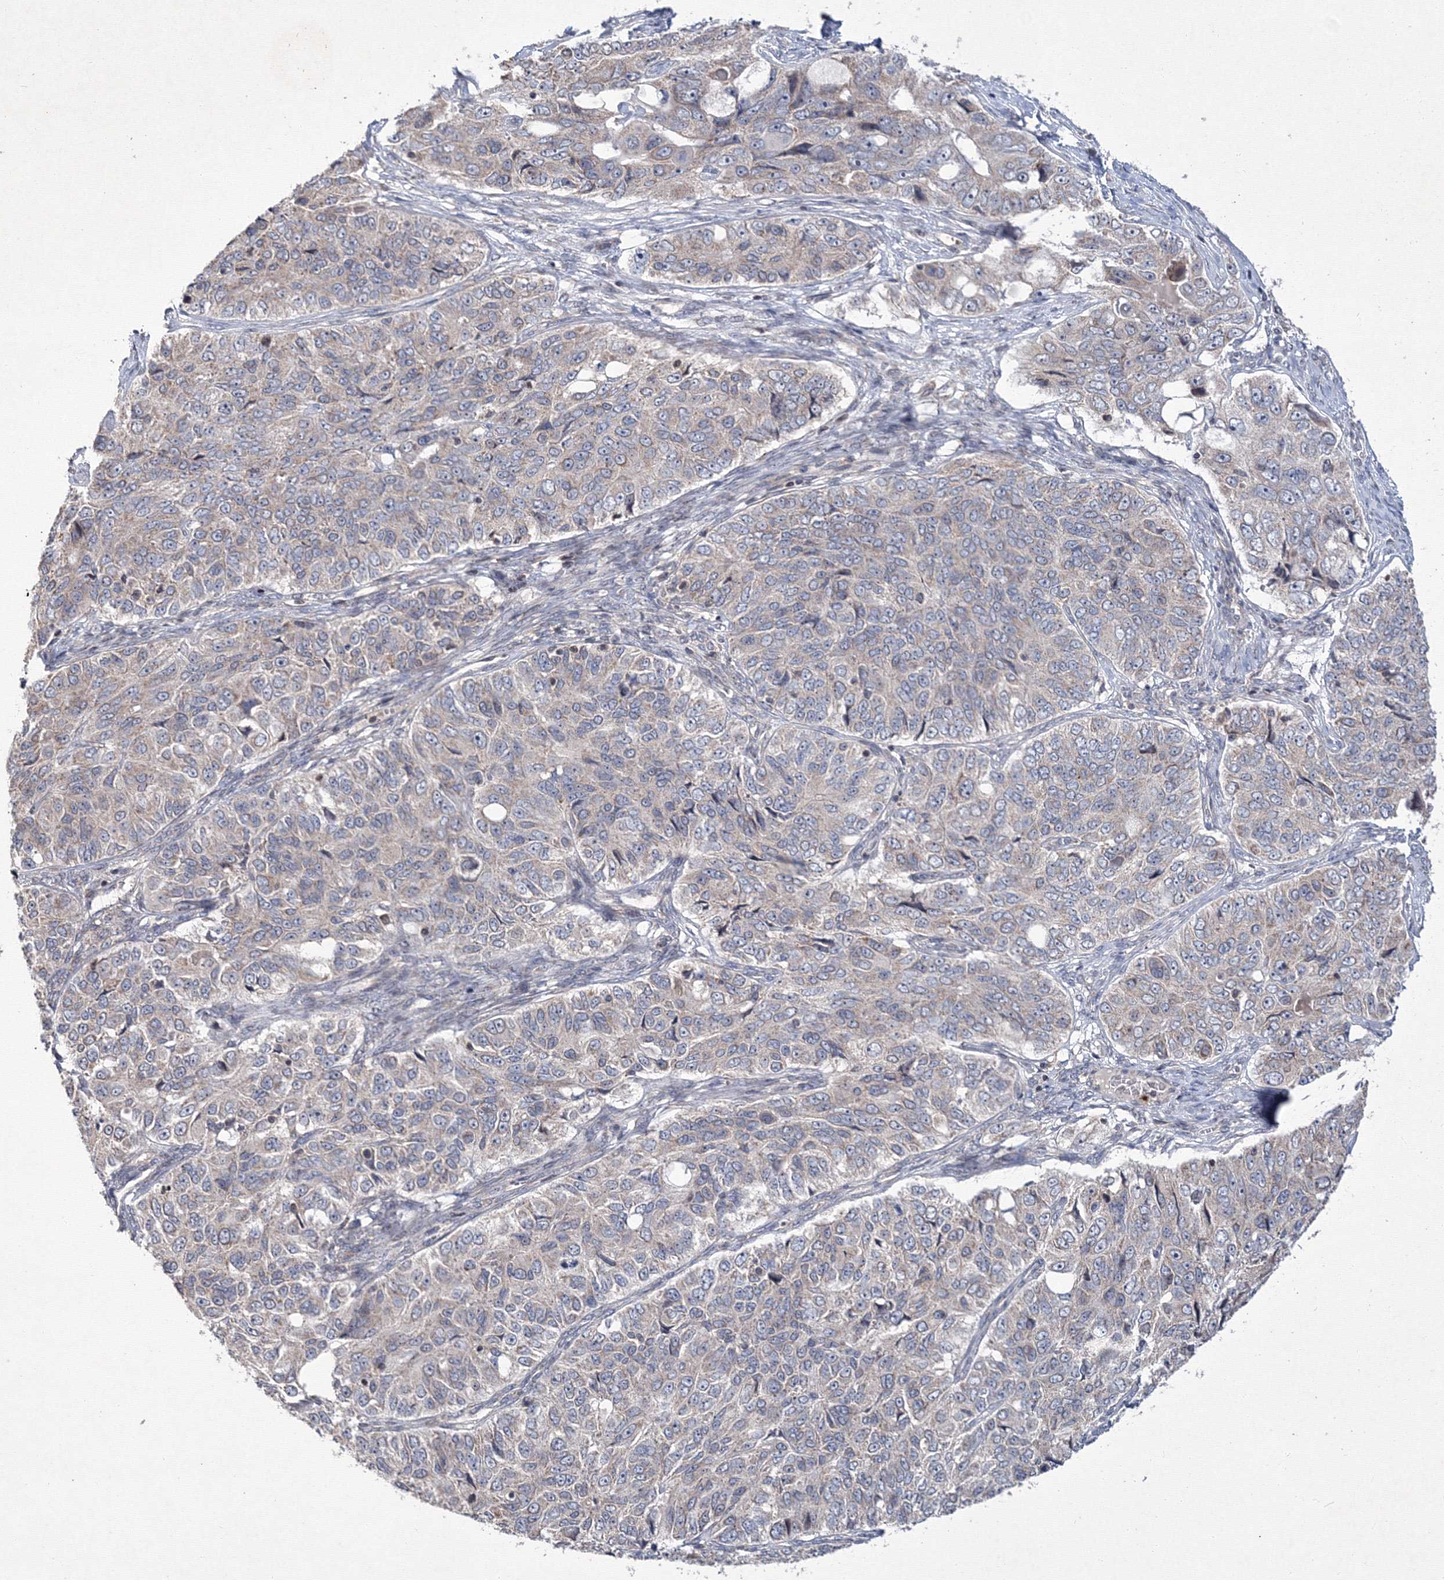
{"staining": {"intensity": "negative", "quantity": "none", "location": "none"}, "tissue": "ovarian cancer", "cell_type": "Tumor cells", "image_type": "cancer", "snomed": [{"axis": "morphology", "description": "Carcinoma, endometroid"}, {"axis": "topography", "description": "Ovary"}], "caption": "A high-resolution image shows IHC staining of ovarian cancer (endometroid carcinoma), which exhibits no significant expression in tumor cells.", "gene": "MKRN2", "patient": {"sex": "female", "age": 51}}